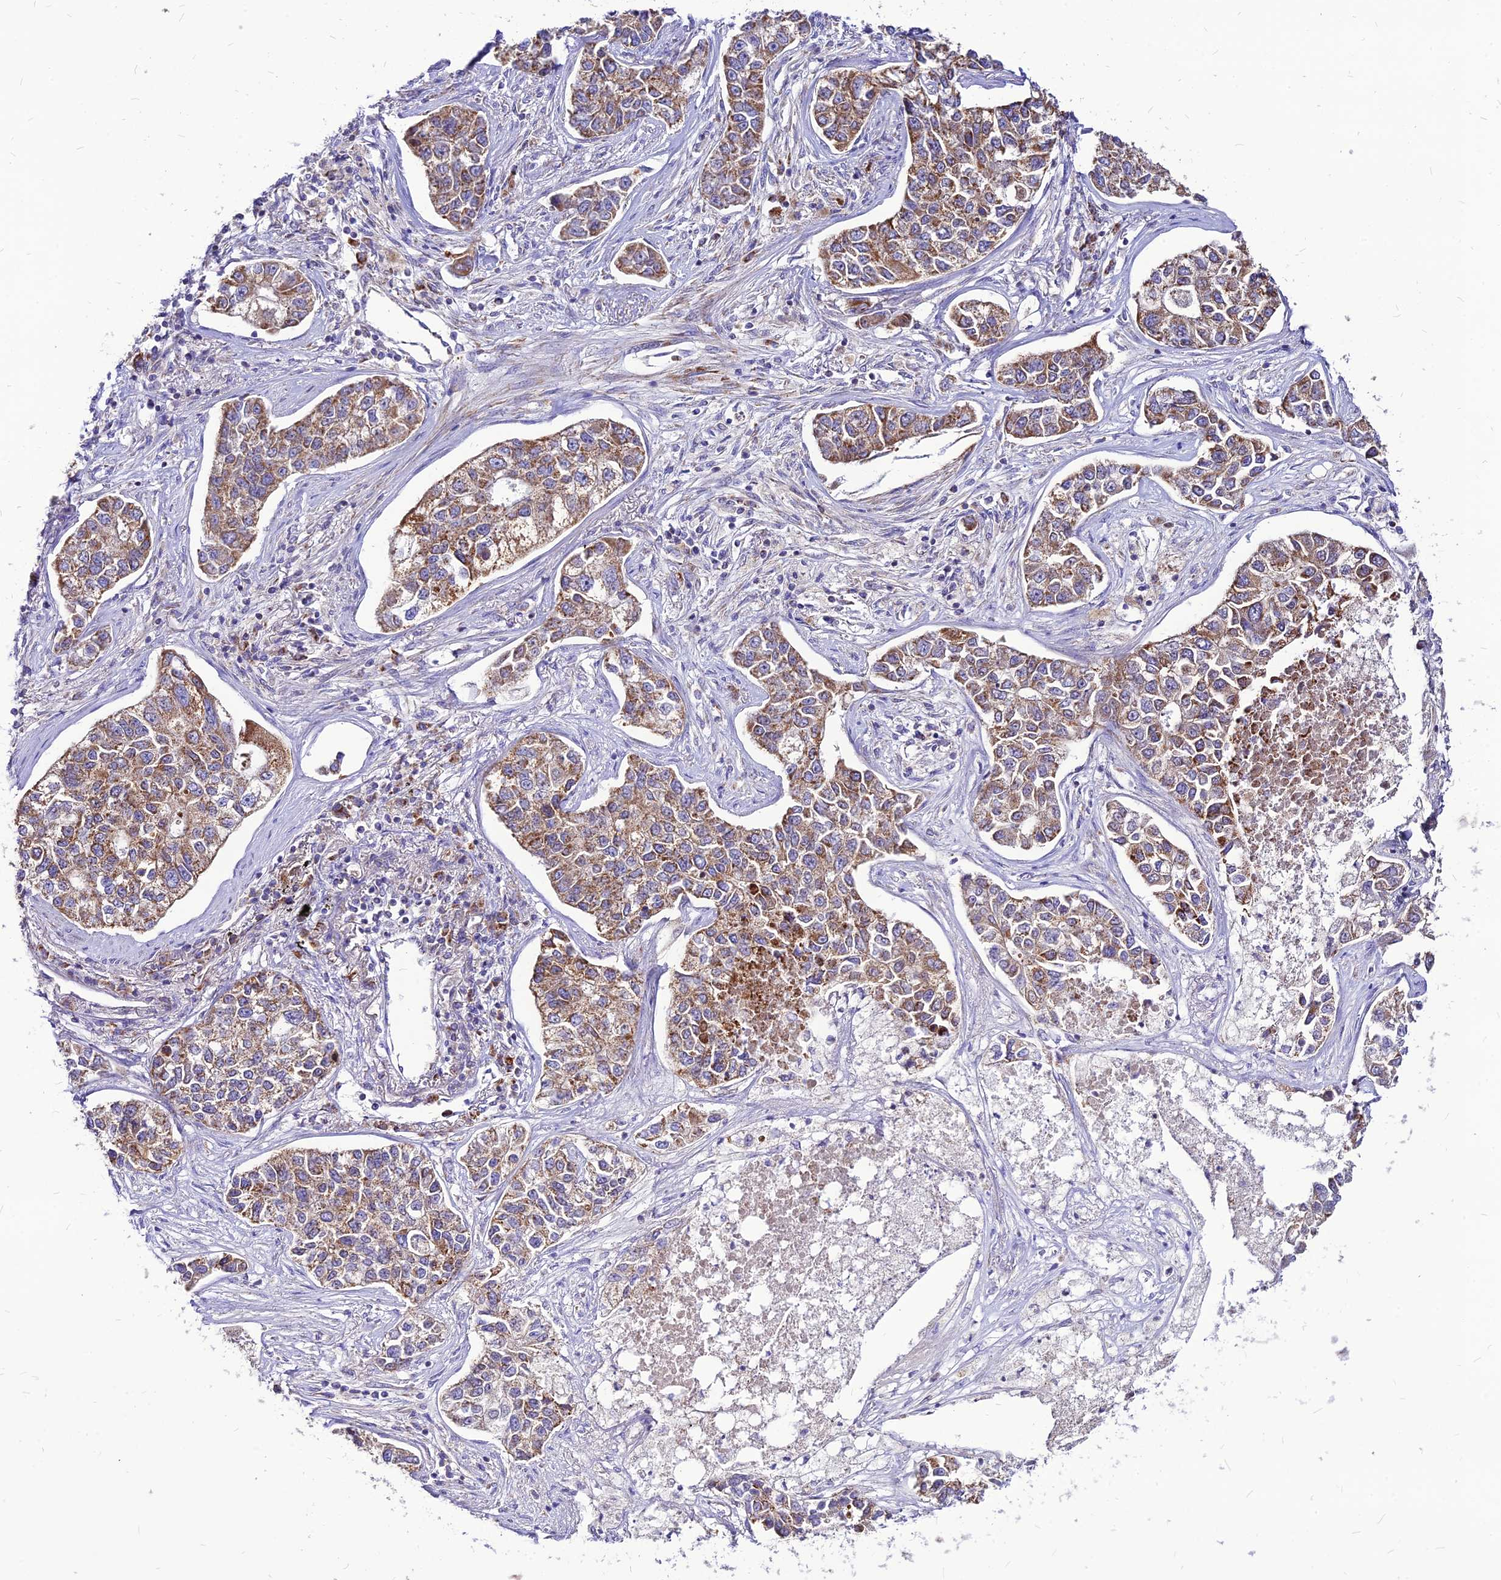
{"staining": {"intensity": "moderate", "quantity": ">75%", "location": "cytoplasmic/membranous"}, "tissue": "lung cancer", "cell_type": "Tumor cells", "image_type": "cancer", "snomed": [{"axis": "morphology", "description": "Adenocarcinoma, NOS"}, {"axis": "topography", "description": "Lung"}], "caption": "Brown immunohistochemical staining in human lung cancer (adenocarcinoma) demonstrates moderate cytoplasmic/membranous positivity in about >75% of tumor cells.", "gene": "ECI1", "patient": {"sex": "male", "age": 49}}